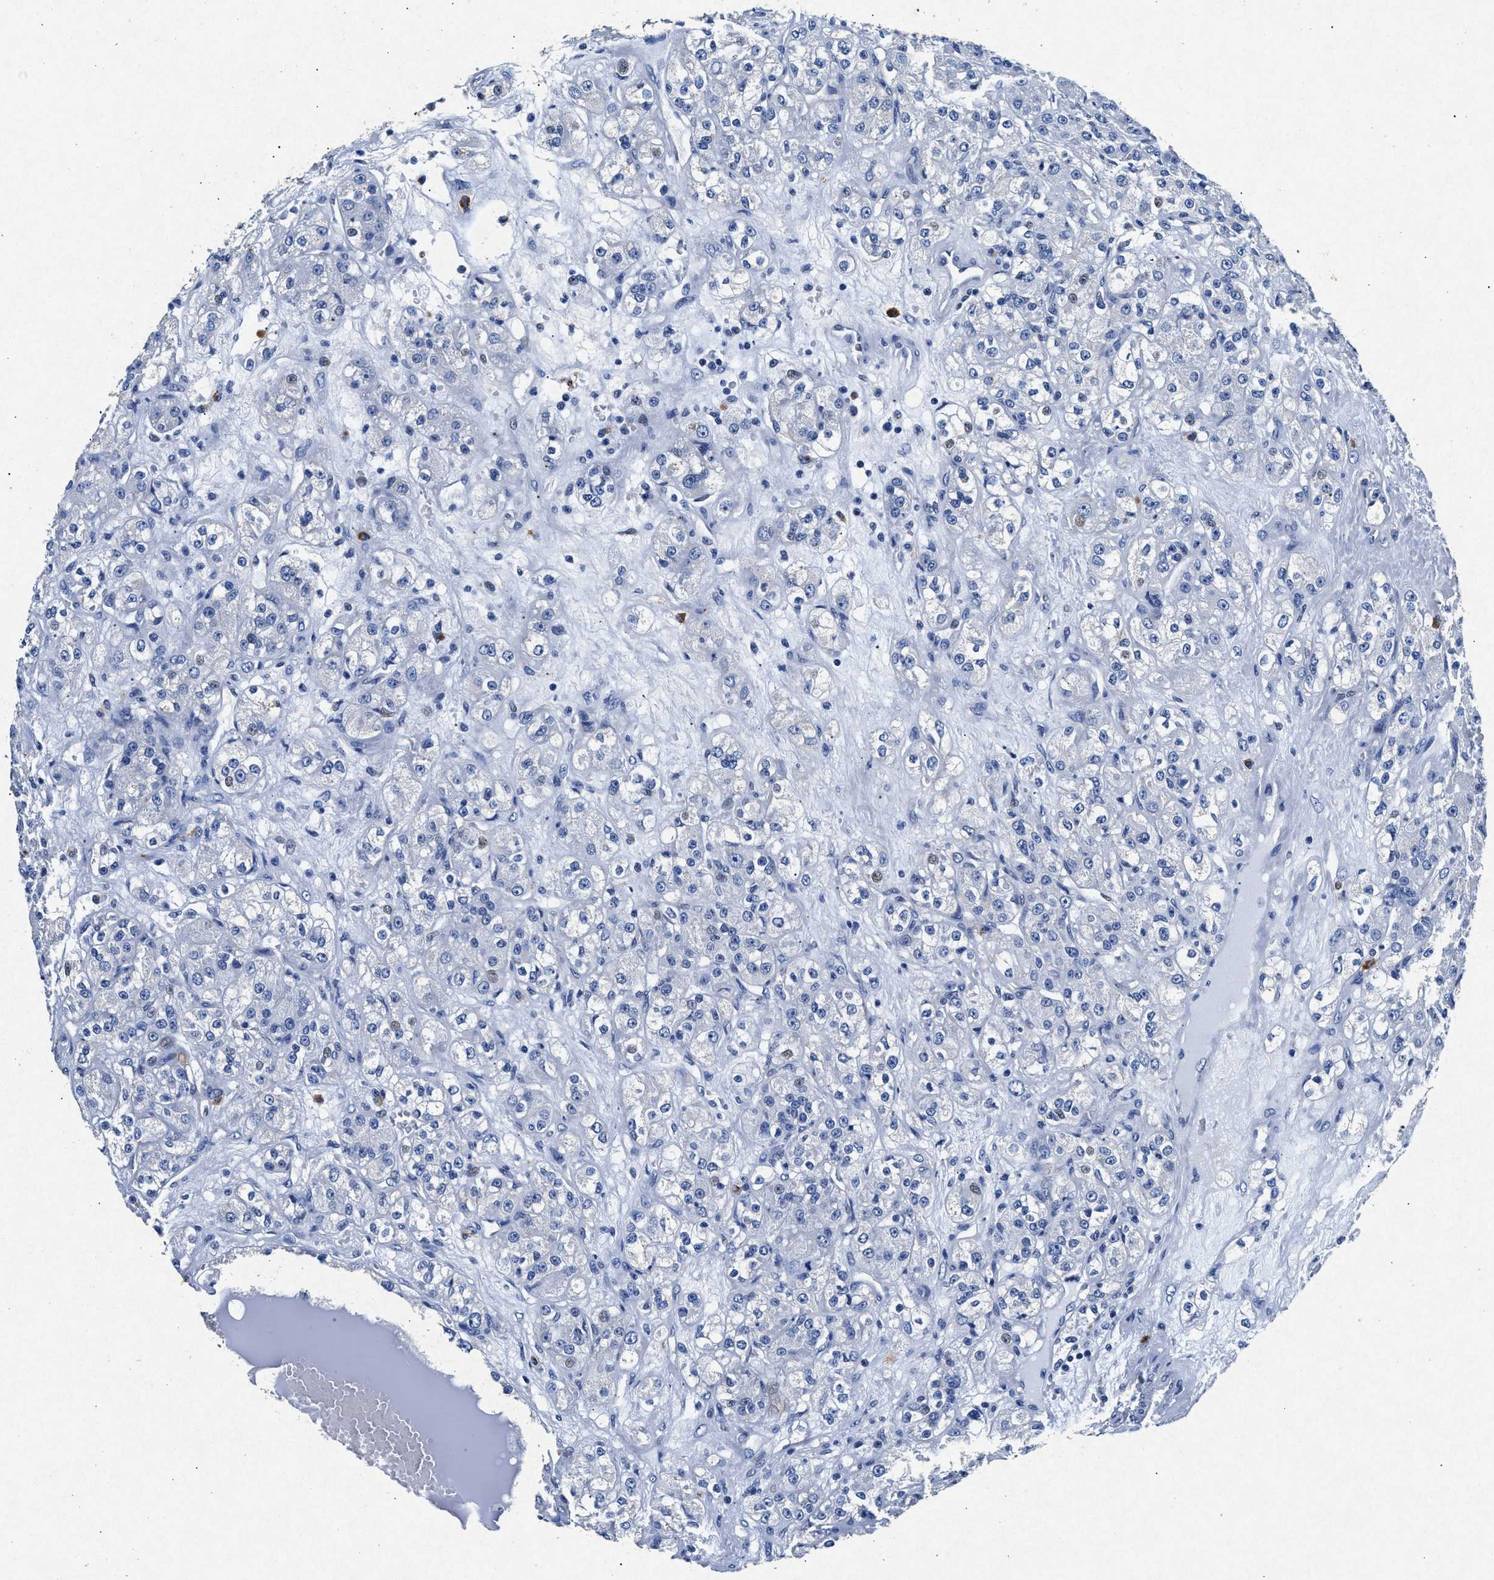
{"staining": {"intensity": "weak", "quantity": "<25%", "location": "nuclear"}, "tissue": "renal cancer", "cell_type": "Tumor cells", "image_type": "cancer", "snomed": [{"axis": "morphology", "description": "Normal tissue, NOS"}, {"axis": "morphology", "description": "Adenocarcinoma, NOS"}, {"axis": "topography", "description": "Kidney"}], "caption": "Photomicrograph shows no protein positivity in tumor cells of renal cancer (adenocarcinoma) tissue. (DAB (3,3'-diaminobenzidine) IHC visualized using brightfield microscopy, high magnification).", "gene": "MAP6", "patient": {"sex": "male", "age": 61}}